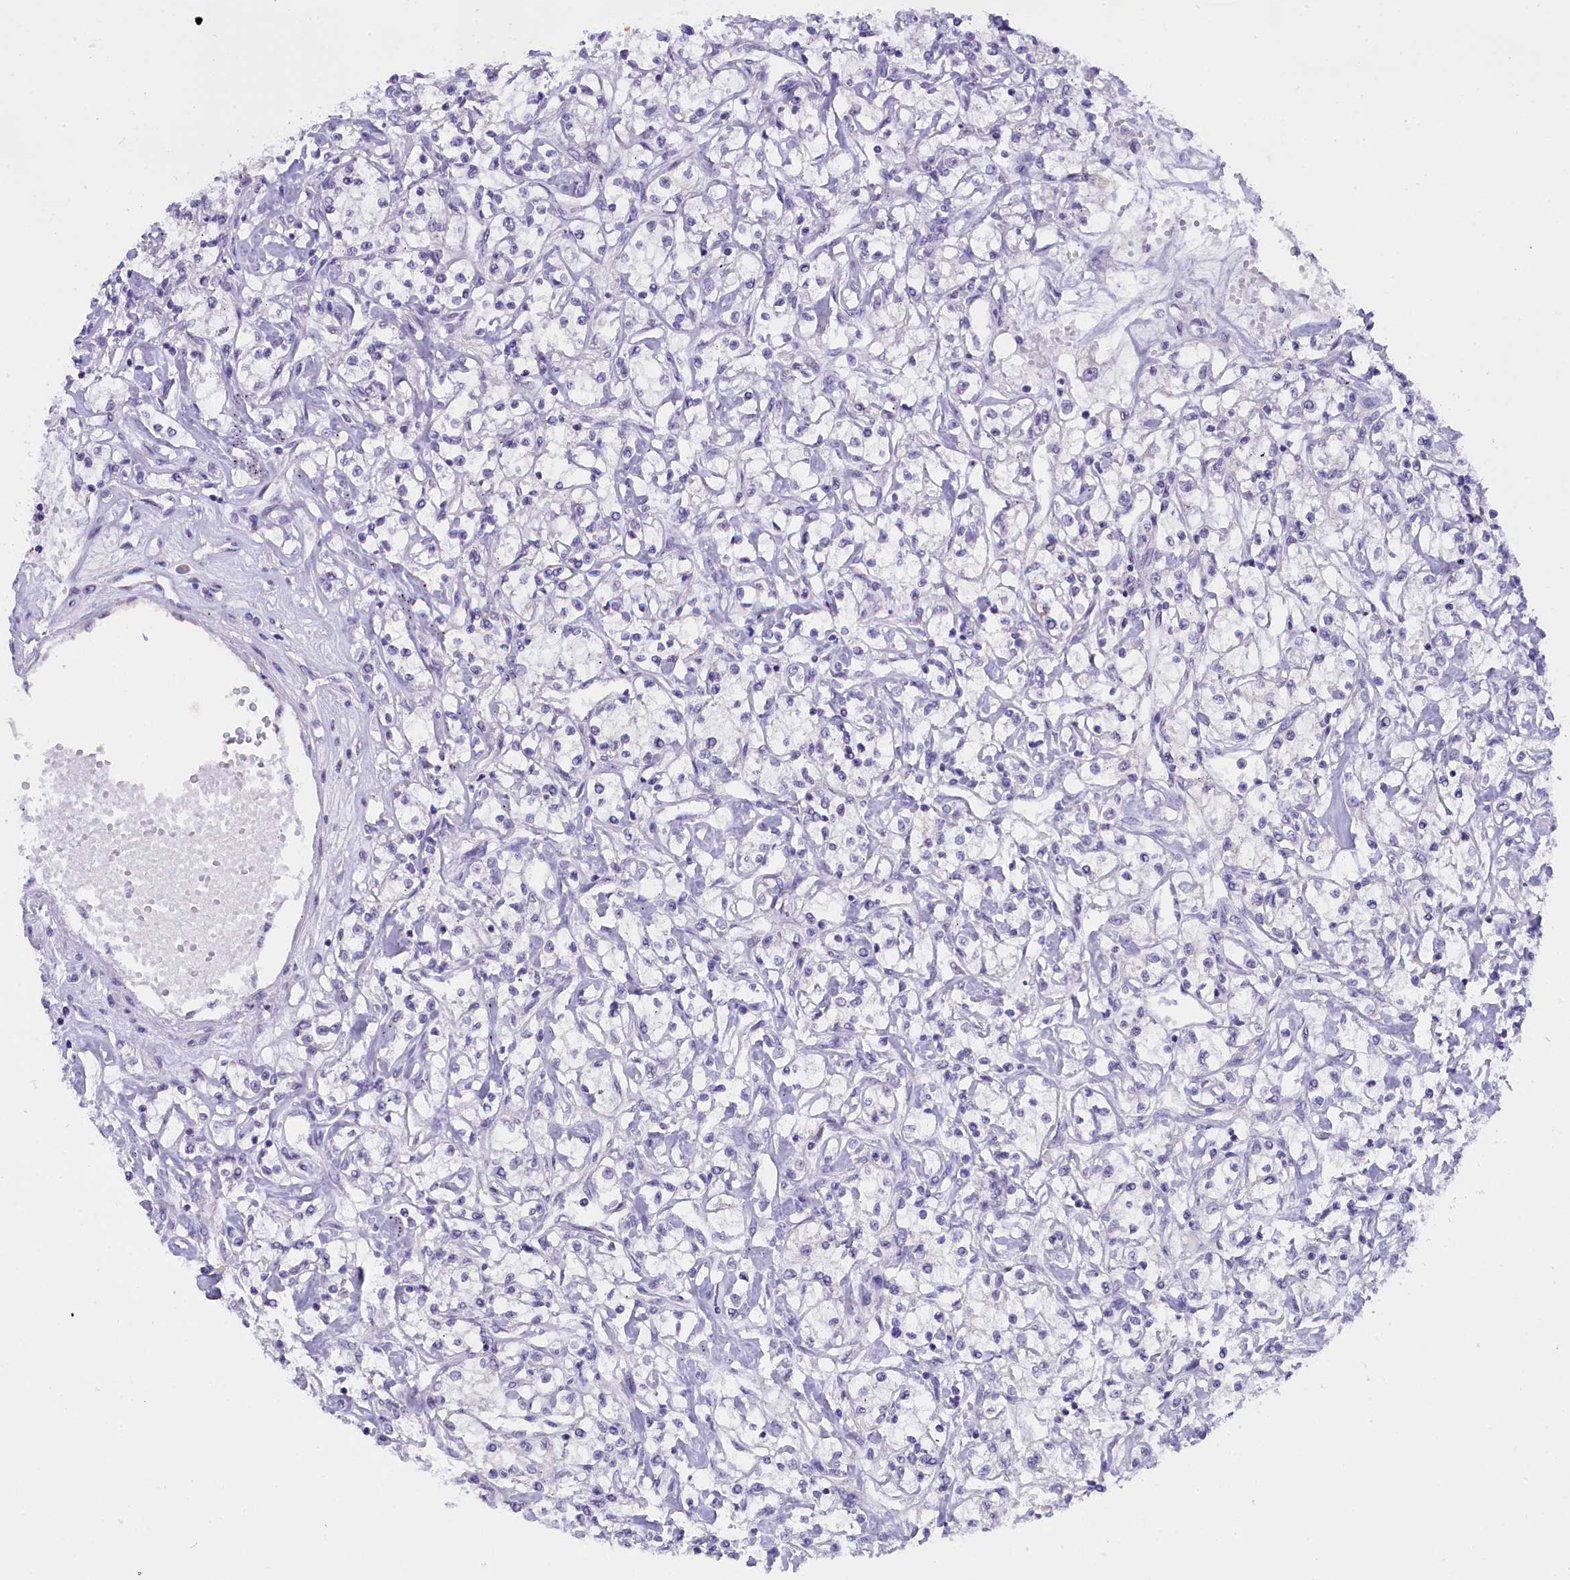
{"staining": {"intensity": "weak", "quantity": "<25%", "location": "nuclear"}, "tissue": "renal cancer", "cell_type": "Tumor cells", "image_type": "cancer", "snomed": [{"axis": "morphology", "description": "Adenocarcinoma, NOS"}, {"axis": "topography", "description": "Kidney"}], "caption": "Immunohistochemical staining of human renal adenocarcinoma displays no significant expression in tumor cells.", "gene": "OSGEP", "patient": {"sex": "female", "age": 59}}